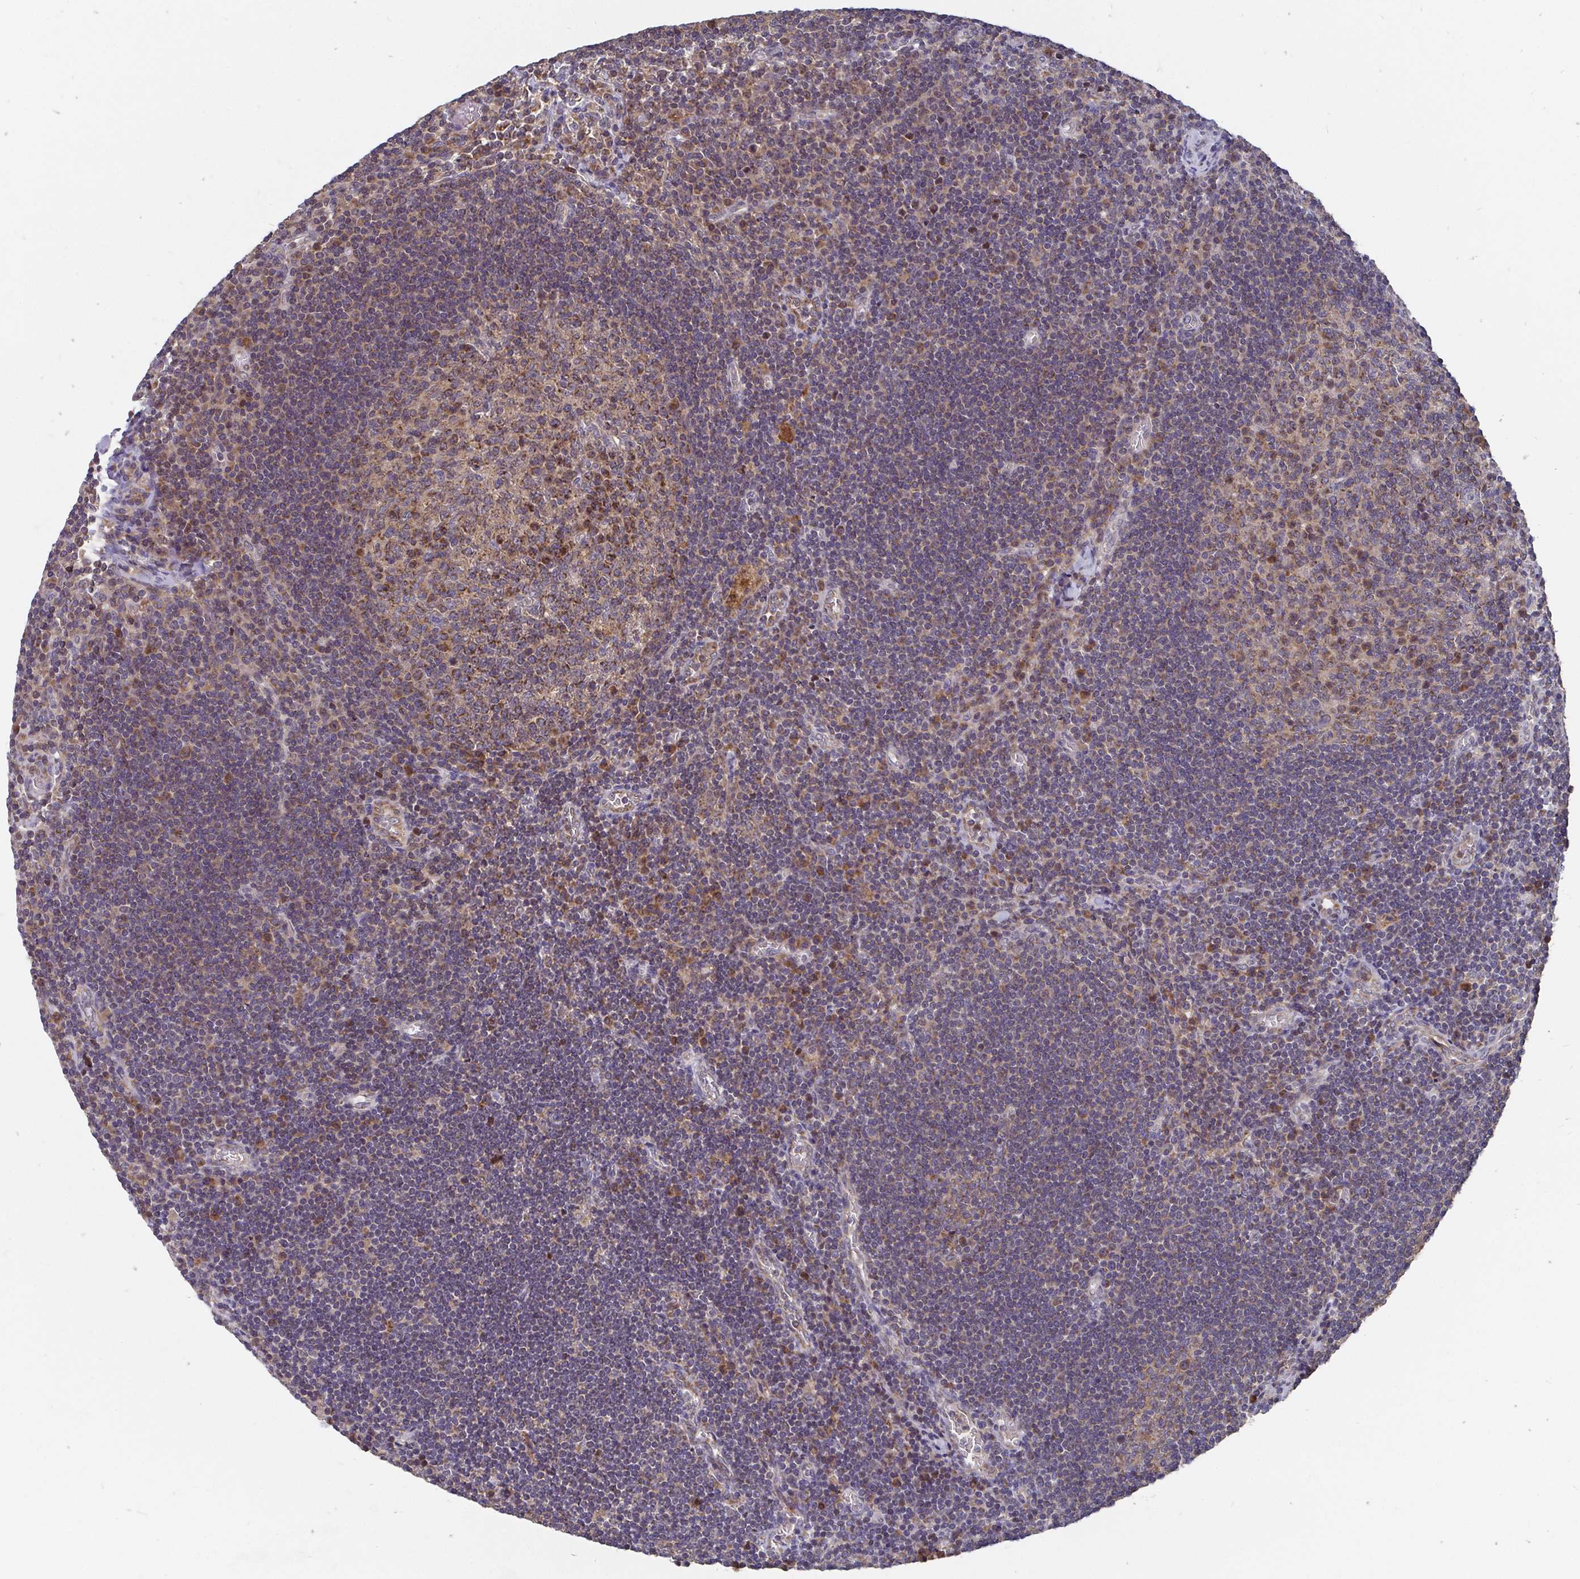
{"staining": {"intensity": "moderate", "quantity": "25%-75%", "location": "cytoplasmic/membranous"}, "tissue": "lymph node", "cell_type": "Germinal center cells", "image_type": "normal", "snomed": [{"axis": "morphology", "description": "Normal tissue, NOS"}, {"axis": "topography", "description": "Lymph node"}], "caption": "Protein expression analysis of normal lymph node shows moderate cytoplasmic/membranous staining in approximately 25%-75% of germinal center cells.", "gene": "PDF", "patient": {"sex": "male", "age": 67}}